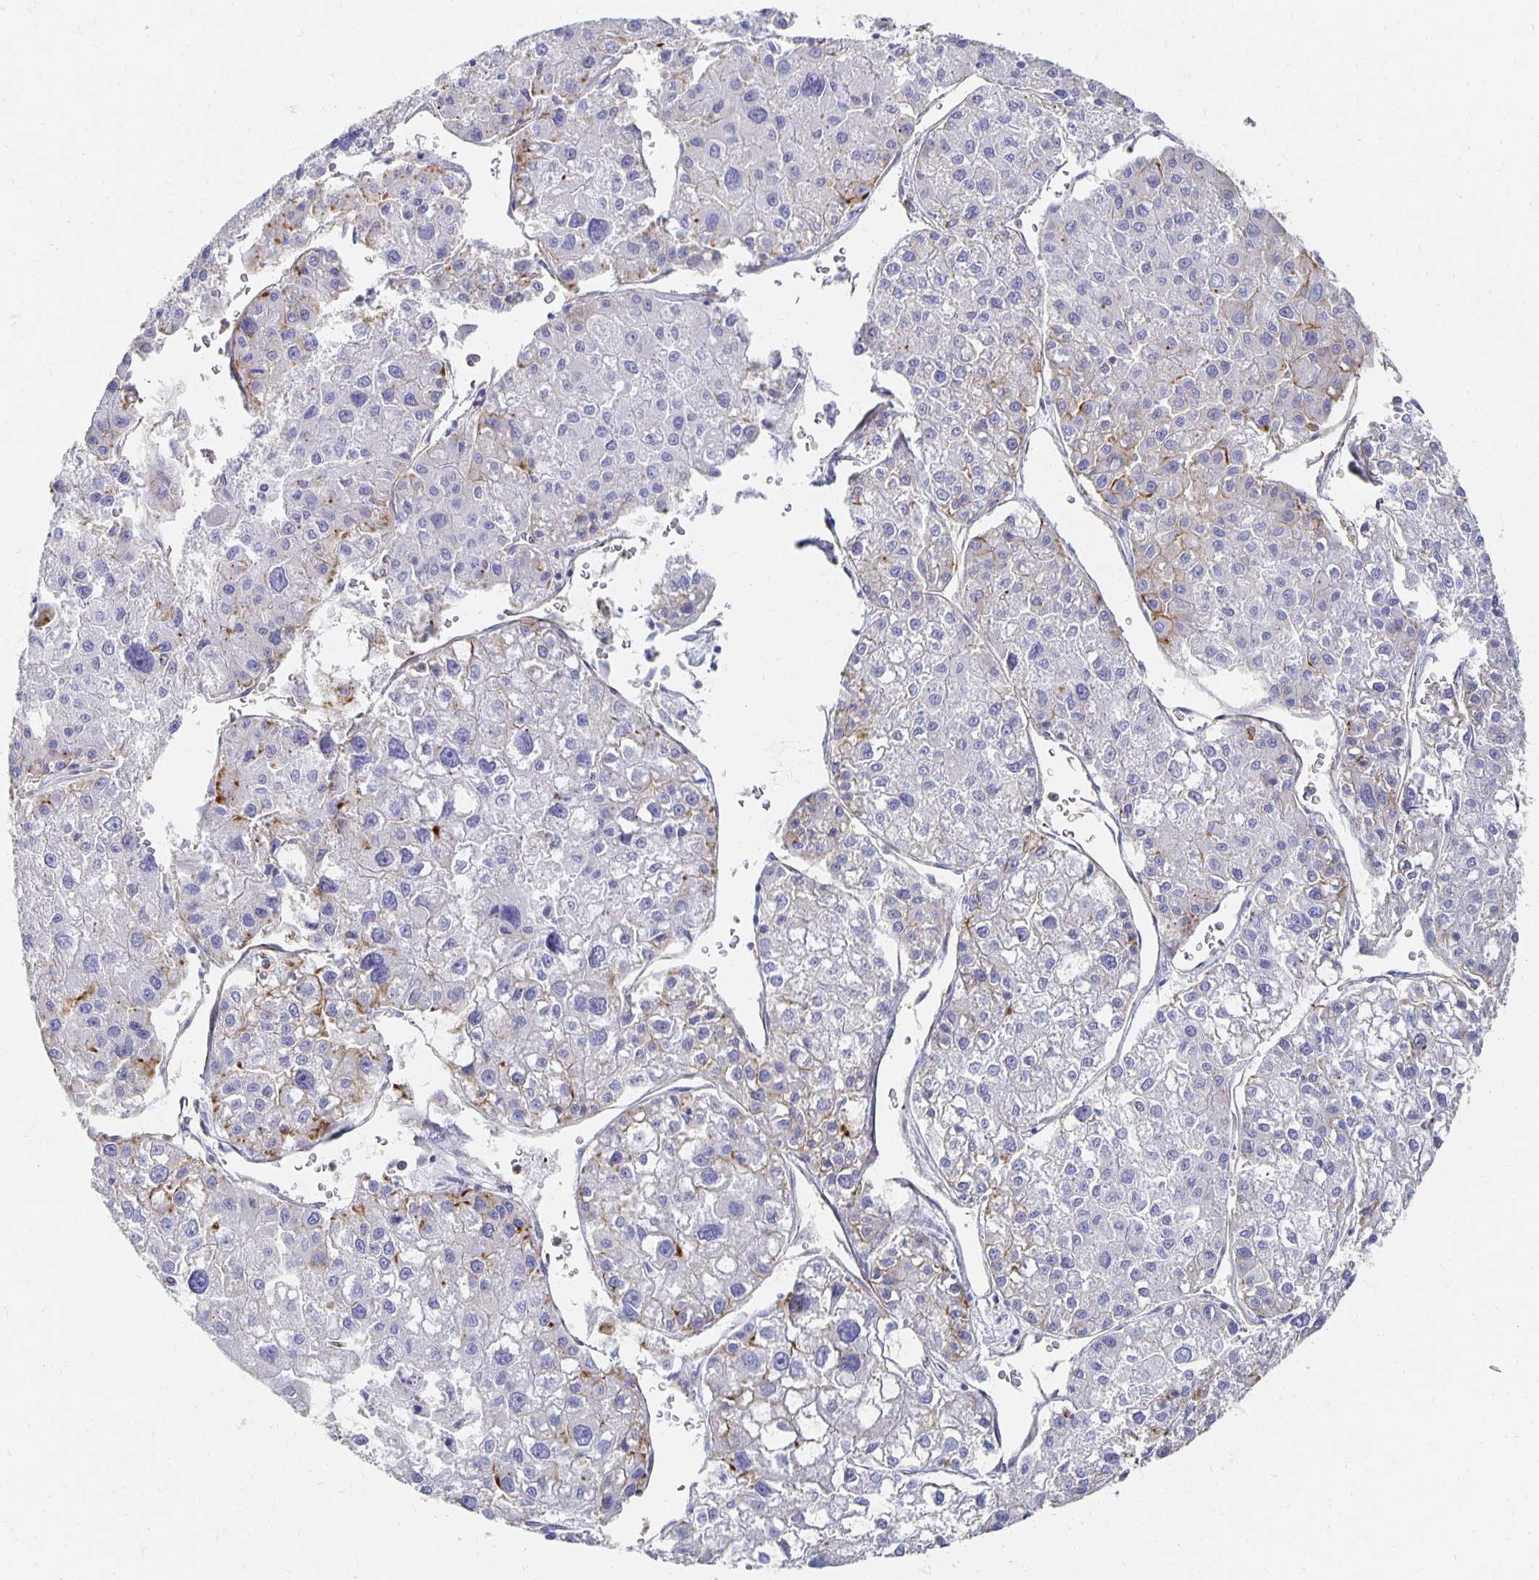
{"staining": {"intensity": "moderate", "quantity": "<25%", "location": "cytoplasmic/membranous"}, "tissue": "liver cancer", "cell_type": "Tumor cells", "image_type": "cancer", "snomed": [{"axis": "morphology", "description": "Carcinoma, Hepatocellular, NOS"}, {"axis": "topography", "description": "Liver"}], "caption": "Immunohistochemistry (IHC) staining of liver hepatocellular carcinoma, which exhibits low levels of moderate cytoplasmic/membranous expression in approximately <25% of tumor cells indicating moderate cytoplasmic/membranous protein positivity. The staining was performed using DAB (3,3'-diaminobenzidine) (brown) for protein detection and nuclei were counterstained in hematoxylin (blue).", "gene": "TAAR1", "patient": {"sex": "male", "age": 73}}